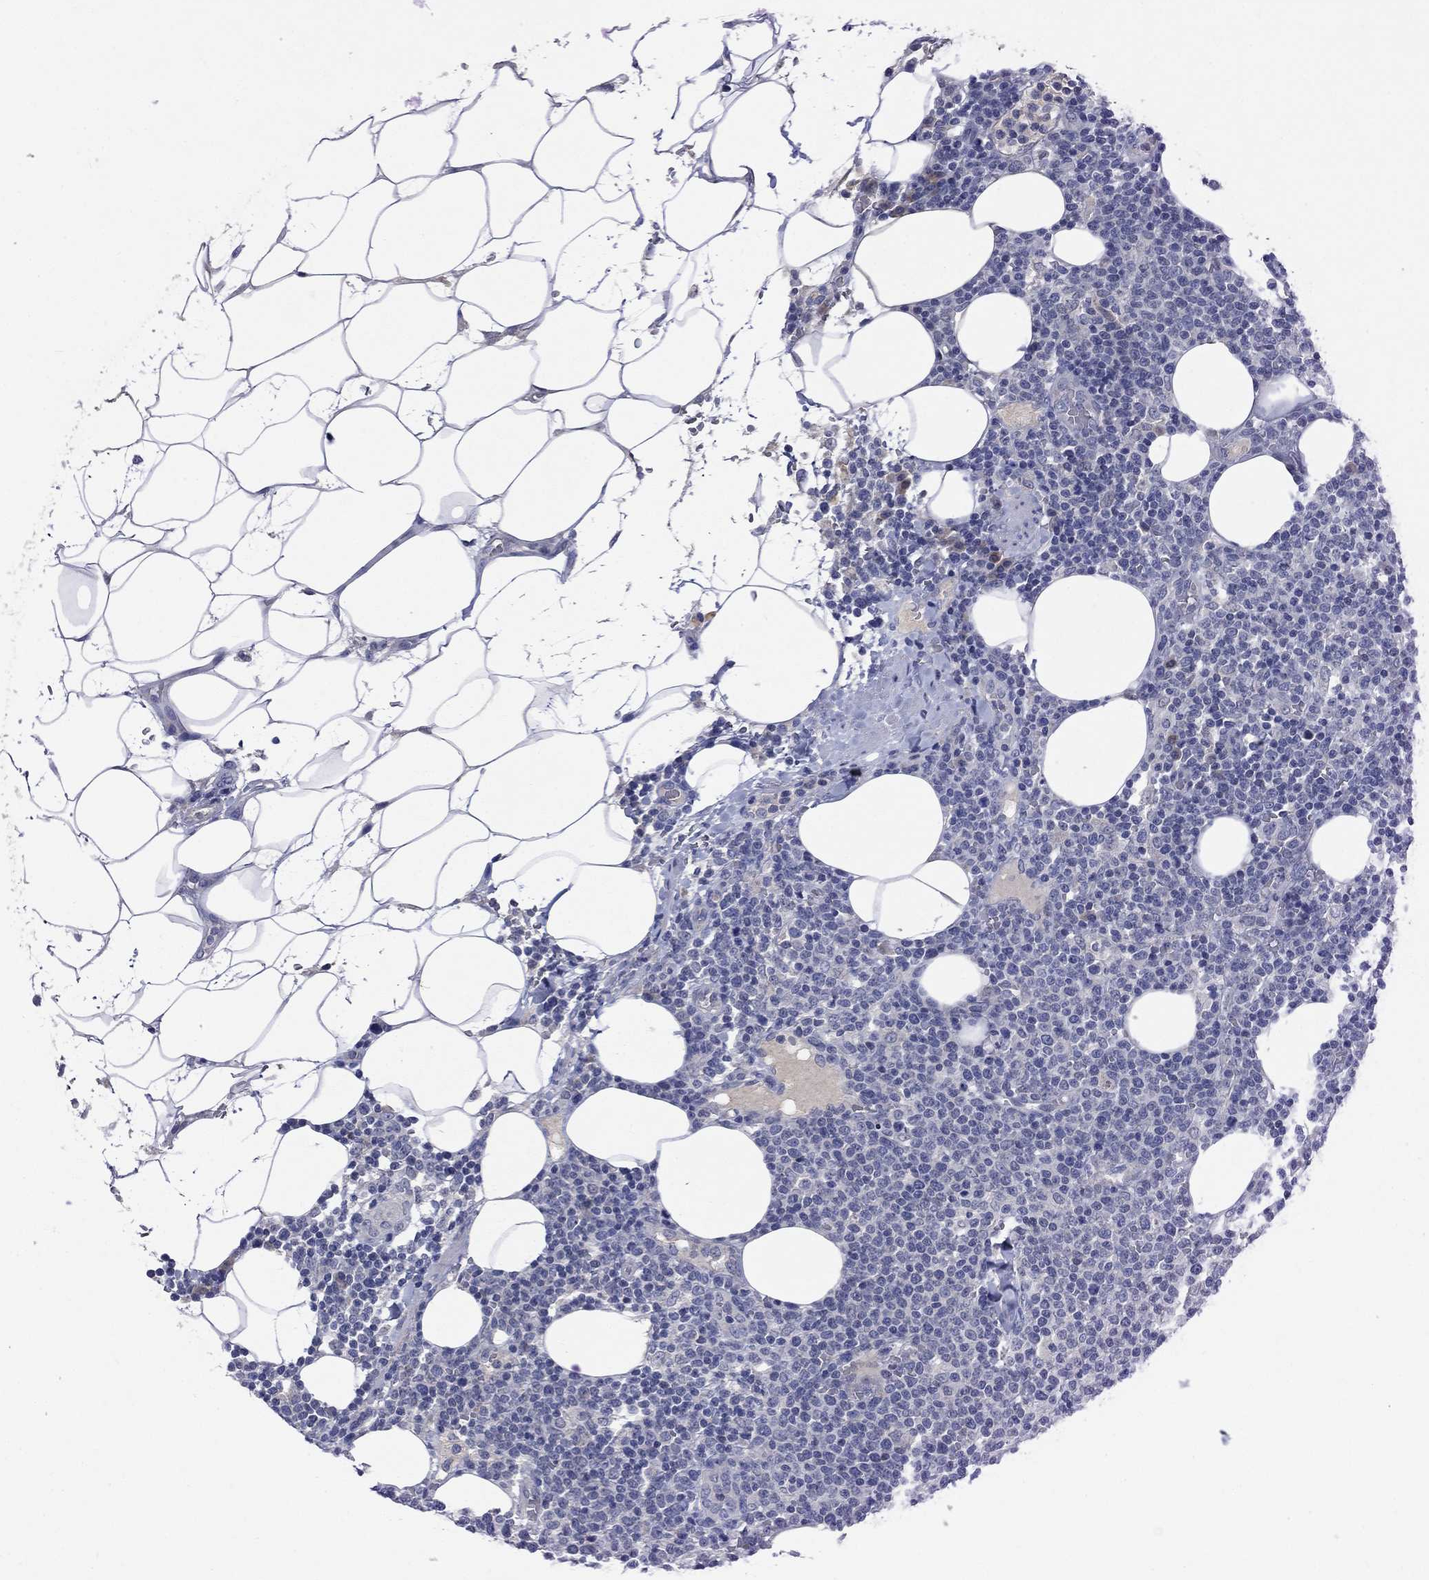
{"staining": {"intensity": "negative", "quantity": "none", "location": "none"}, "tissue": "lymphoma", "cell_type": "Tumor cells", "image_type": "cancer", "snomed": [{"axis": "morphology", "description": "Malignant lymphoma, non-Hodgkin's type, High grade"}, {"axis": "topography", "description": "Lymph node"}], "caption": "The immunohistochemistry micrograph has no significant positivity in tumor cells of lymphoma tissue.", "gene": "CACNA1A", "patient": {"sex": "male", "age": 61}}